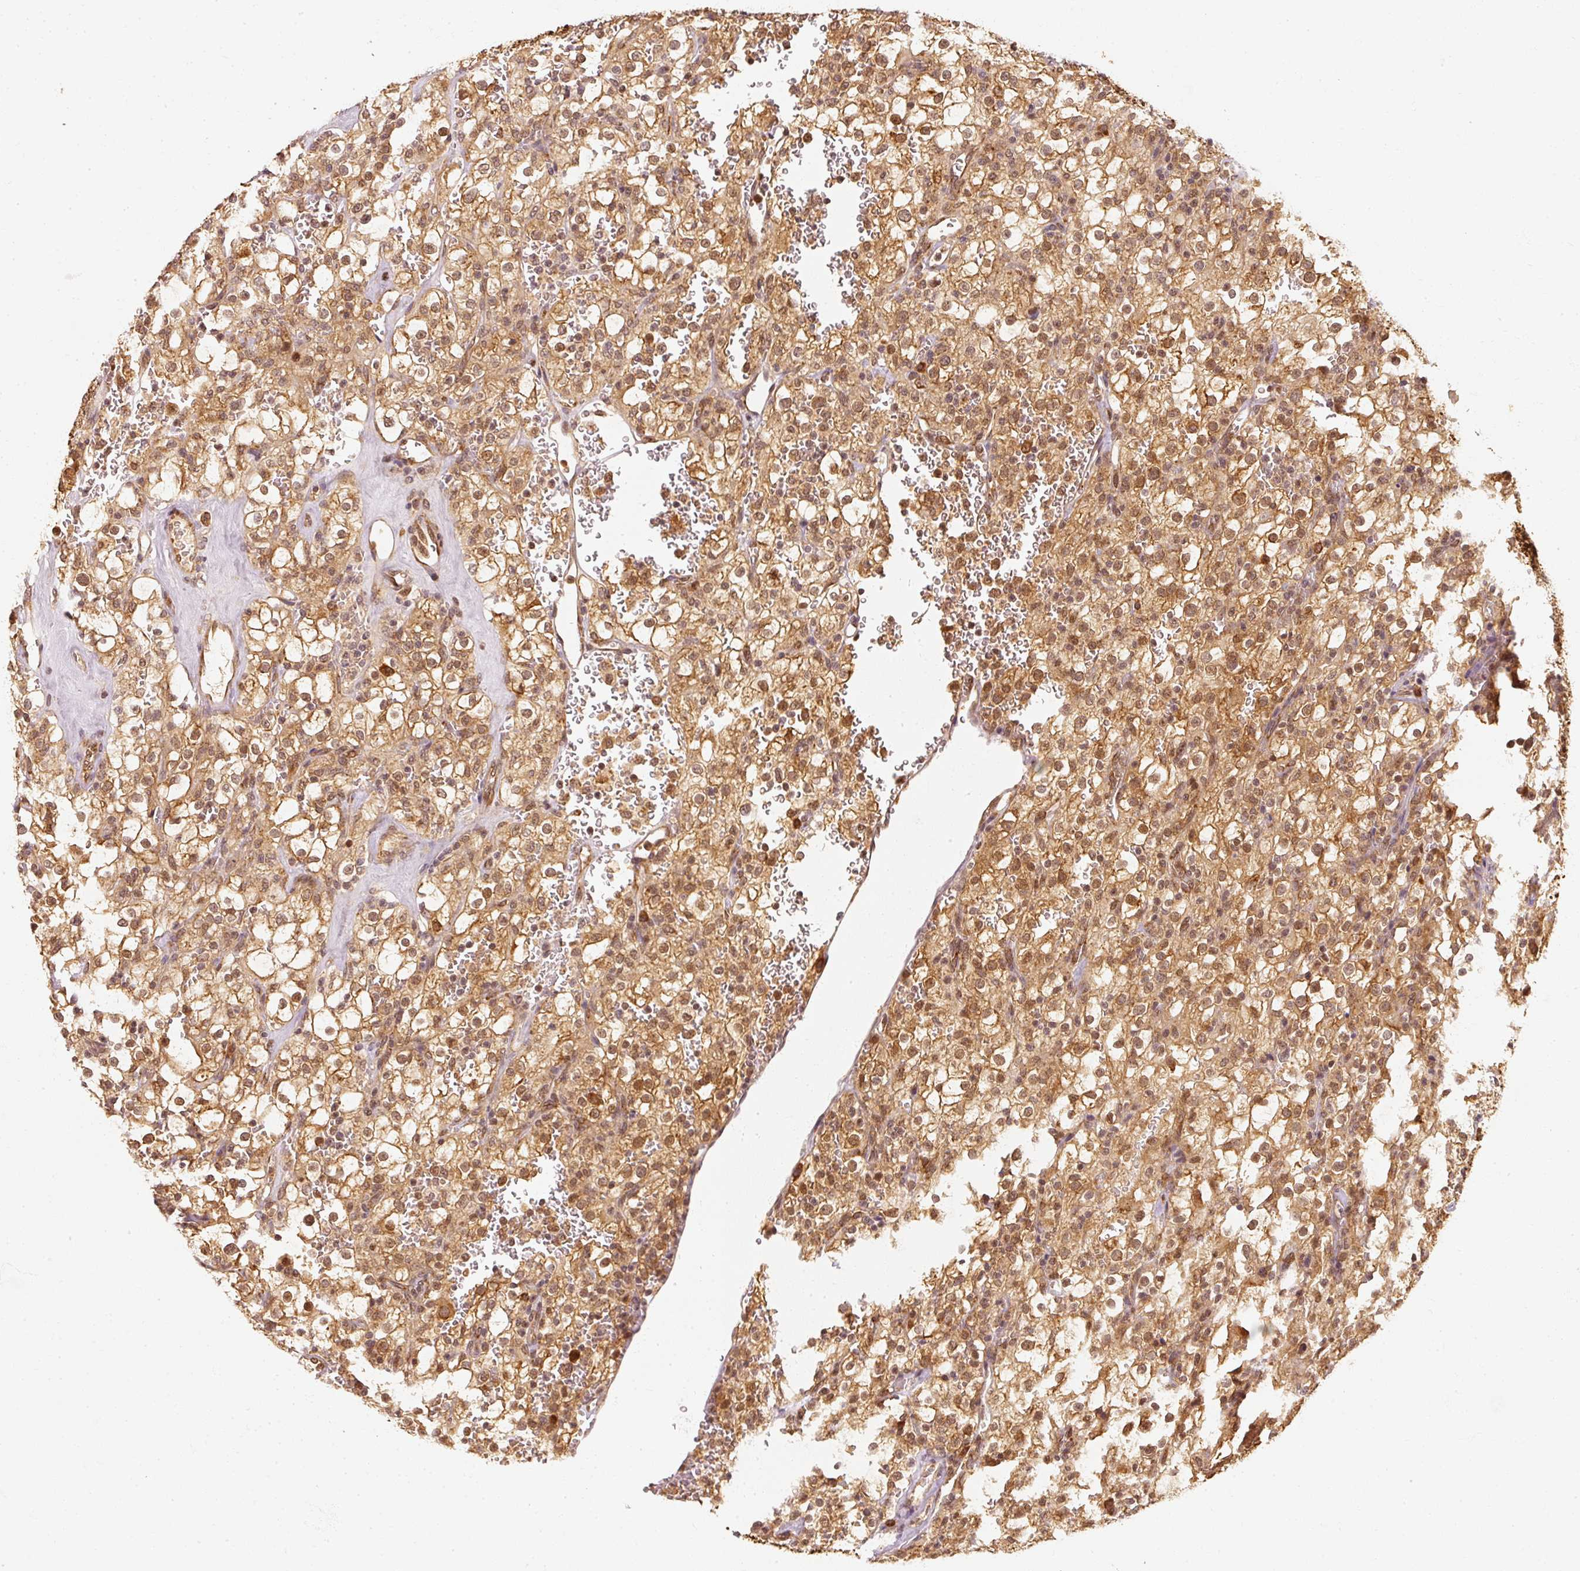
{"staining": {"intensity": "moderate", "quantity": "25%-75%", "location": "cytoplasmic/membranous"}, "tissue": "renal cancer", "cell_type": "Tumor cells", "image_type": "cancer", "snomed": [{"axis": "morphology", "description": "Adenocarcinoma, NOS"}, {"axis": "topography", "description": "Kidney"}], "caption": "Renal adenocarcinoma was stained to show a protein in brown. There is medium levels of moderate cytoplasmic/membranous staining in about 25%-75% of tumor cells.", "gene": "EEF1A2", "patient": {"sex": "female", "age": 74}}